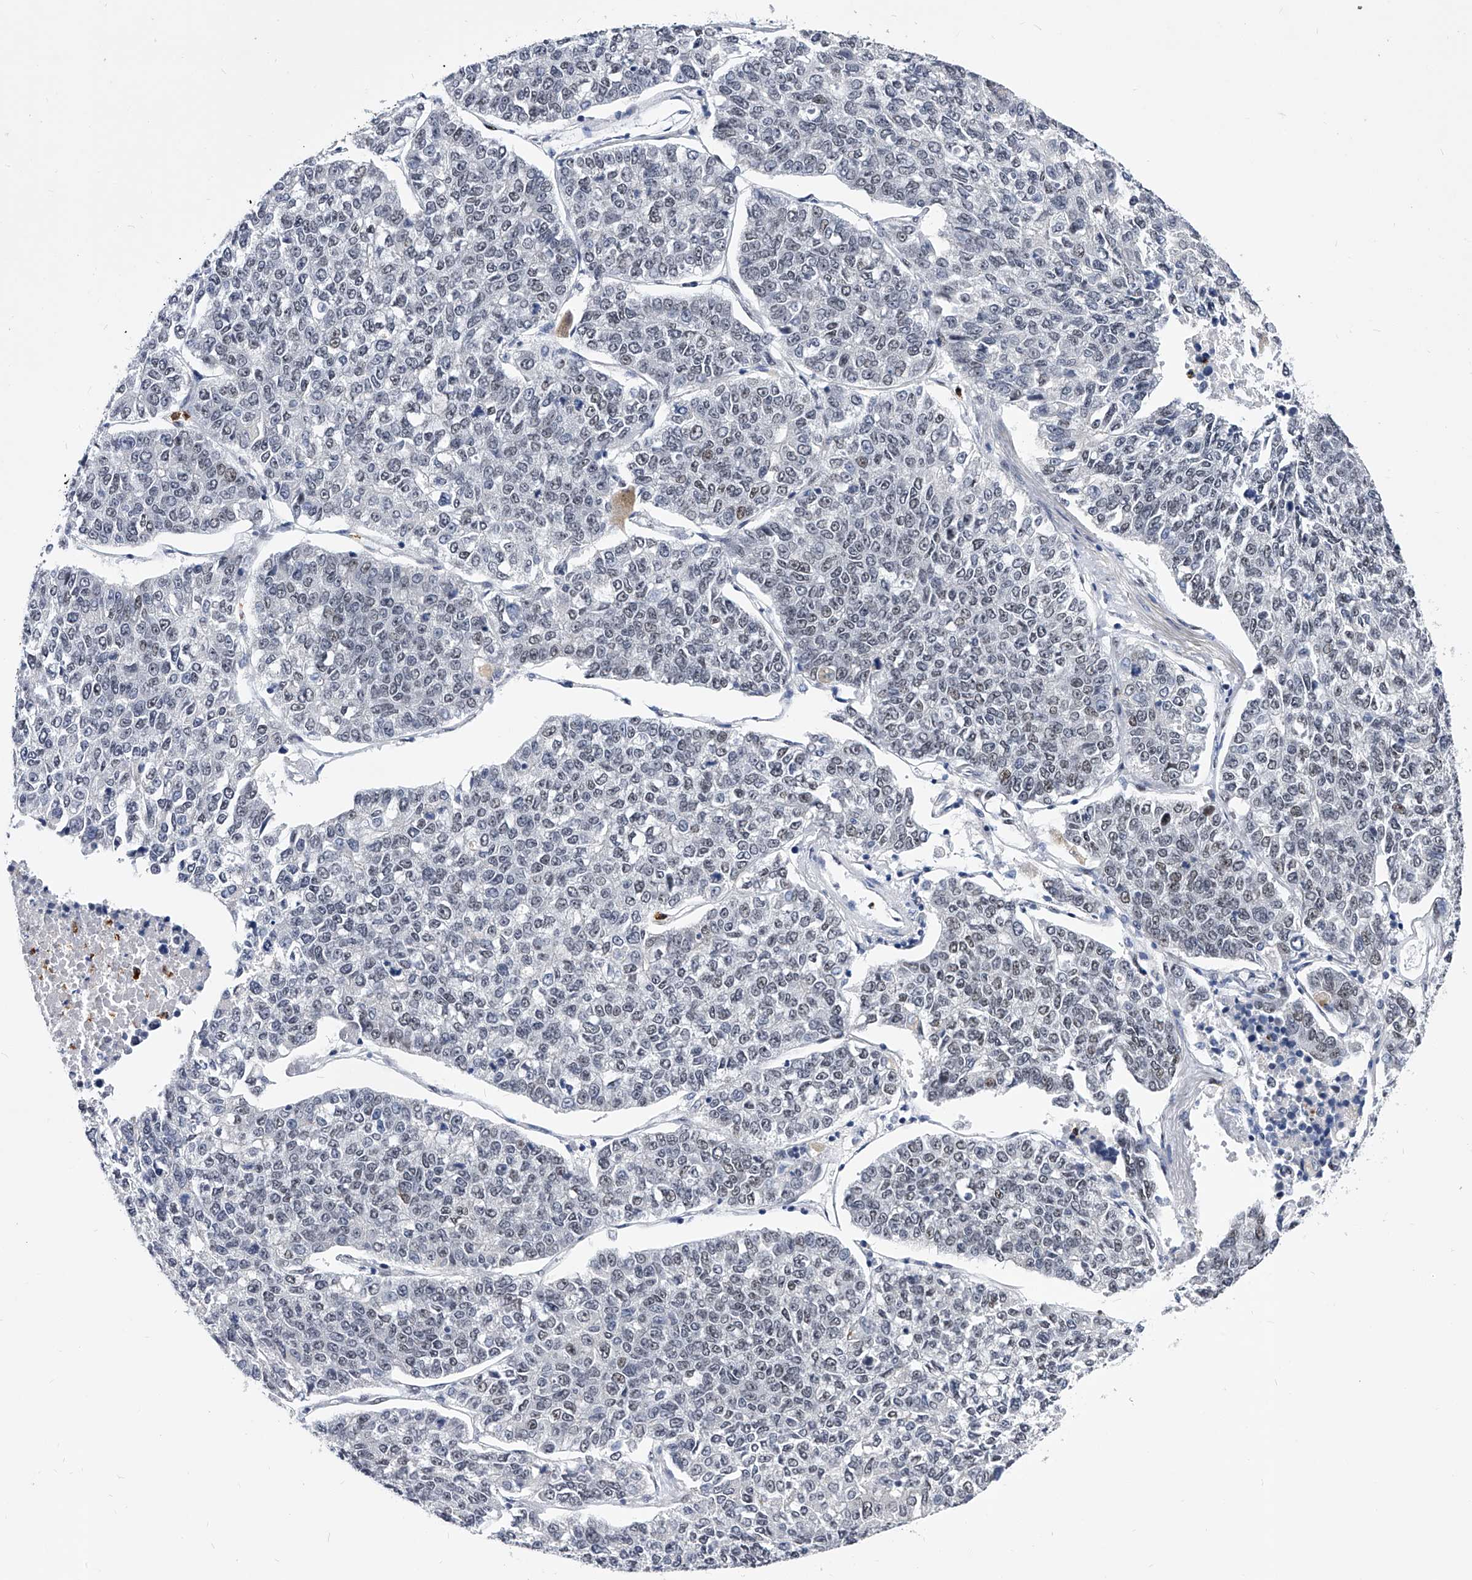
{"staining": {"intensity": "negative", "quantity": "none", "location": "none"}, "tissue": "lung cancer", "cell_type": "Tumor cells", "image_type": "cancer", "snomed": [{"axis": "morphology", "description": "Adenocarcinoma, NOS"}, {"axis": "topography", "description": "Lung"}], "caption": "Lung cancer was stained to show a protein in brown. There is no significant staining in tumor cells.", "gene": "TESK2", "patient": {"sex": "male", "age": 49}}